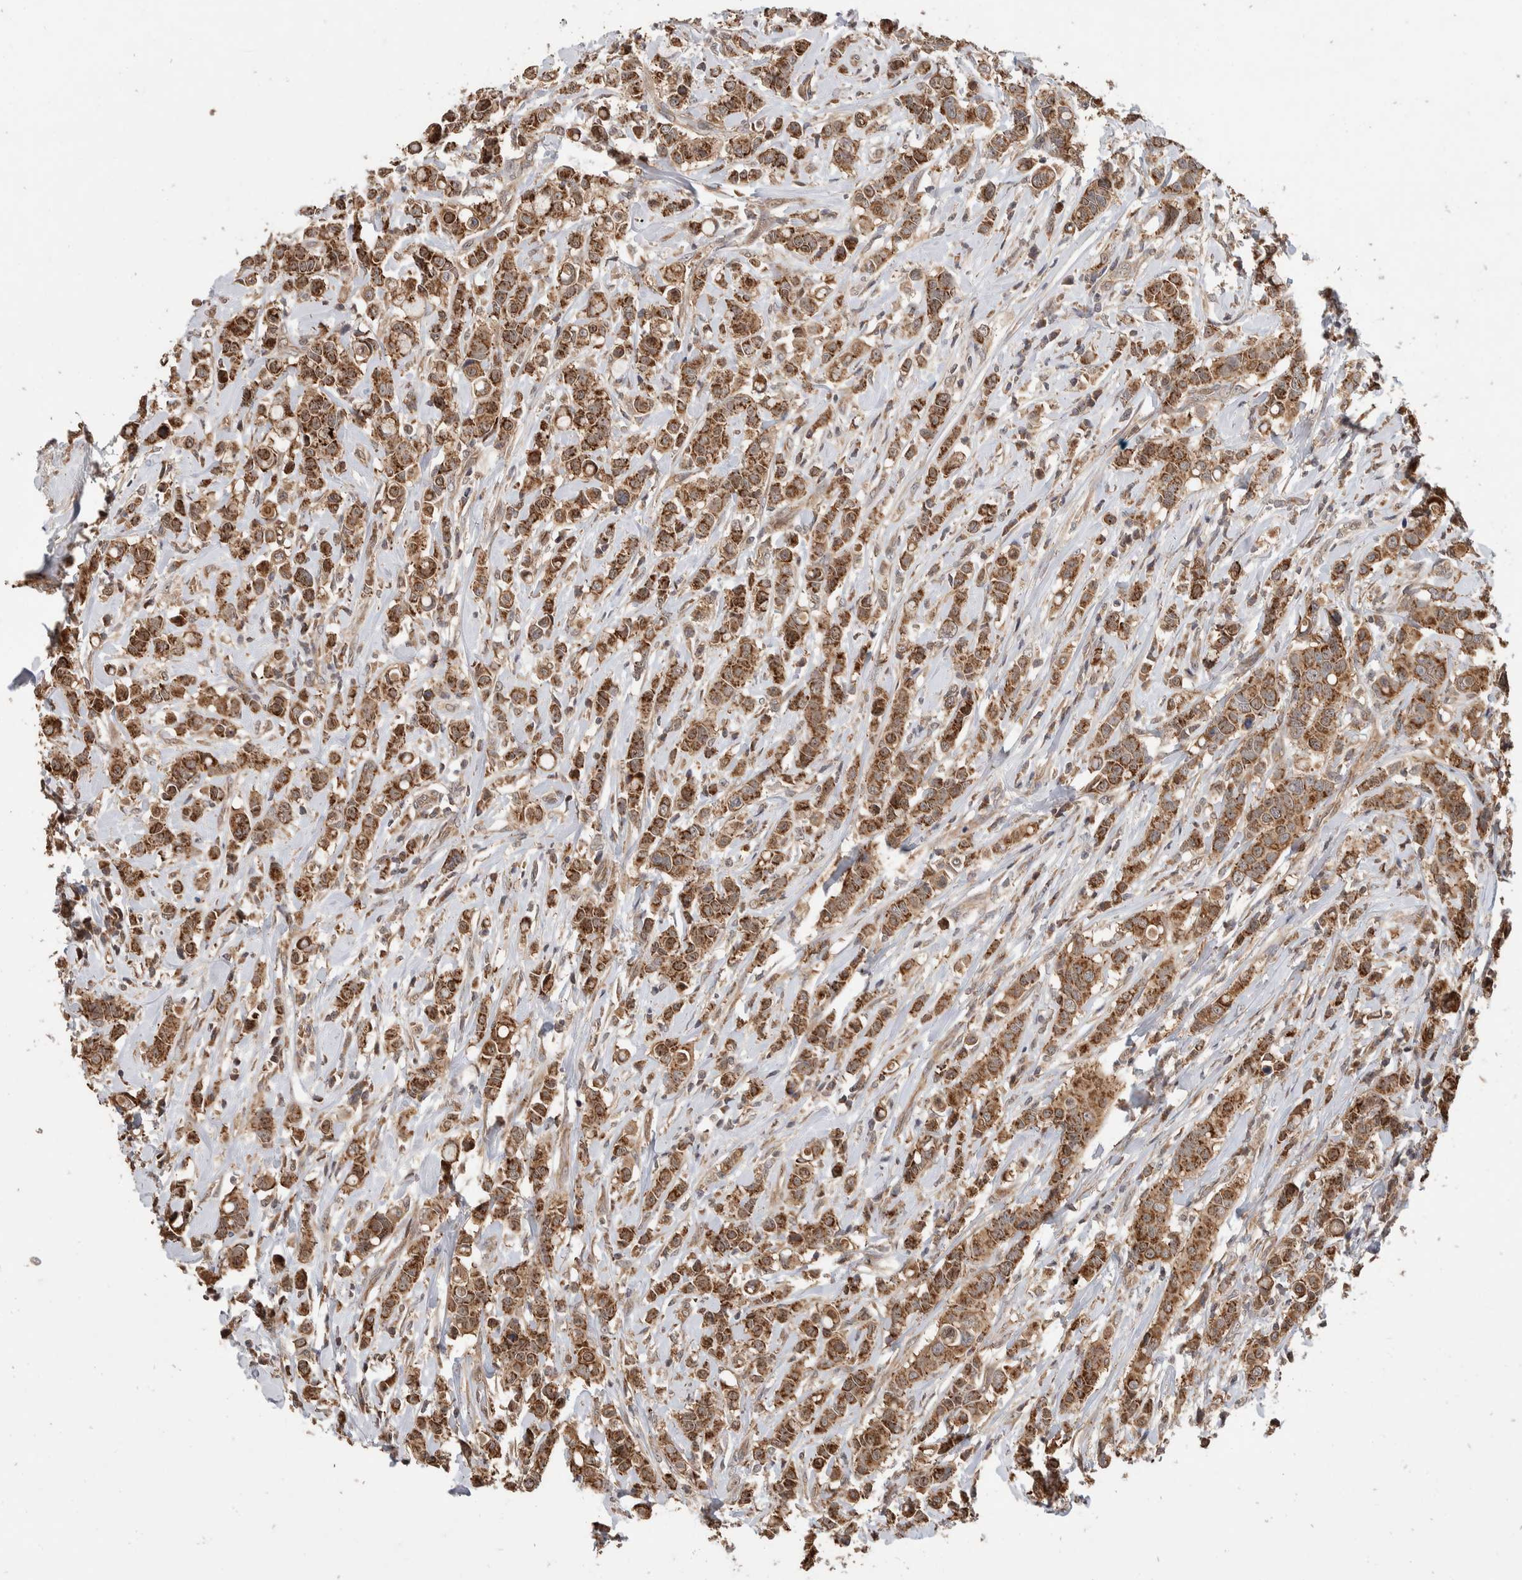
{"staining": {"intensity": "moderate", "quantity": ">75%", "location": "cytoplasmic/membranous,nuclear"}, "tissue": "breast cancer", "cell_type": "Tumor cells", "image_type": "cancer", "snomed": [{"axis": "morphology", "description": "Duct carcinoma"}, {"axis": "topography", "description": "Breast"}], "caption": "Breast cancer (intraductal carcinoma) was stained to show a protein in brown. There is medium levels of moderate cytoplasmic/membranous and nuclear staining in approximately >75% of tumor cells. (DAB = brown stain, brightfield microscopy at high magnification).", "gene": "ABHD11", "patient": {"sex": "female", "age": 27}}